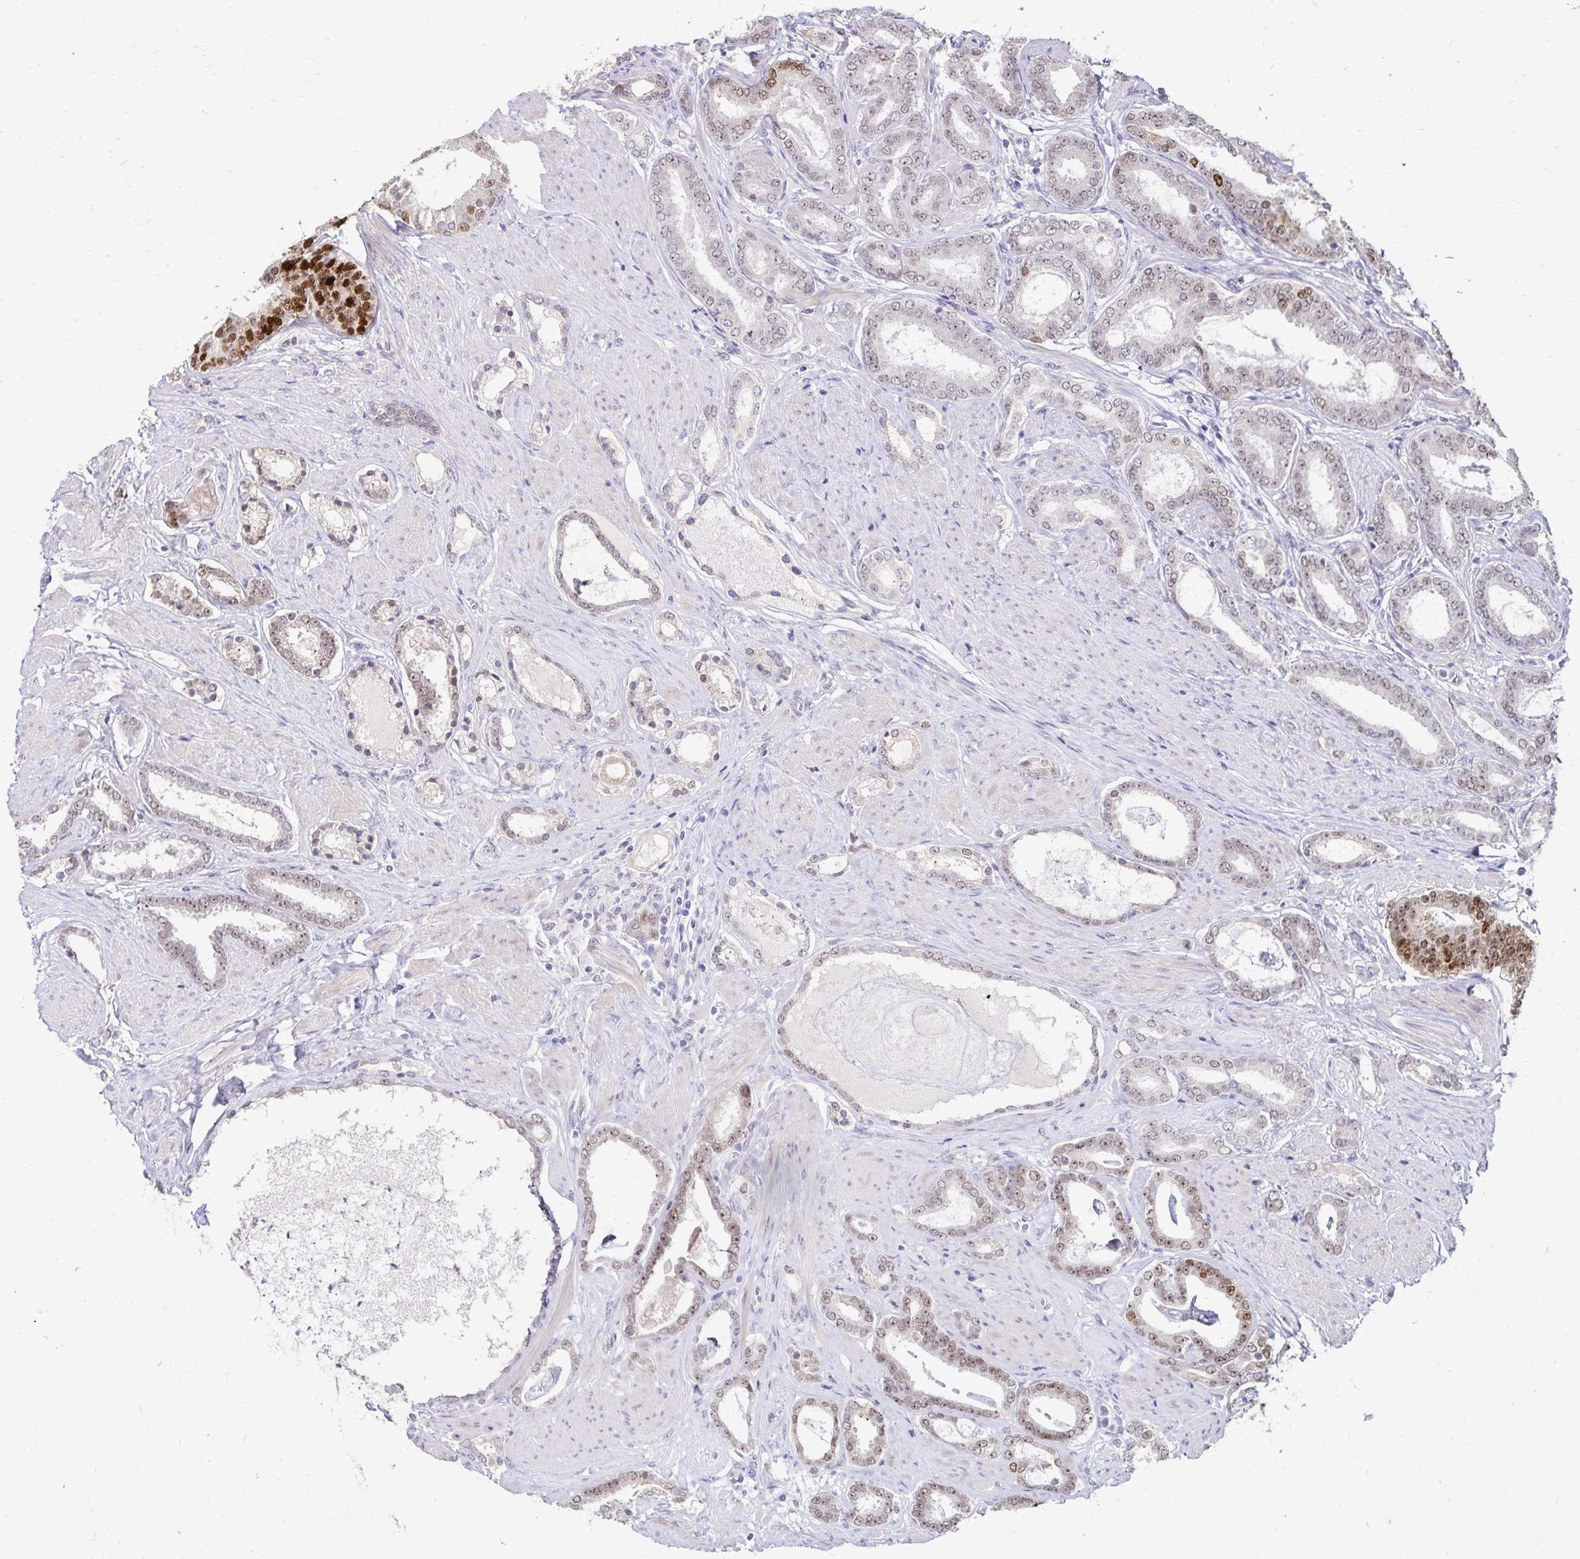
{"staining": {"intensity": "weak", "quantity": "25%-75%", "location": "nuclear"}, "tissue": "prostate cancer", "cell_type": "Tumor cells", "image_type": "cancer", "snomed": [{"axis": "morphology", "description": "Adenocarcinoma, High grade"}, {"axis": "topography", "description": "Prostate"}], "caption": "The immunohistochemical stain shows weak nuclear expression in tumor cells of prostate cancer tissue. (DAB (3,3'-diaminobenzidine) IHC, brown staining for protein, blue staining for nuclei).", "gene": "POLB", "patient": {"sex": "male", "age": 63}}